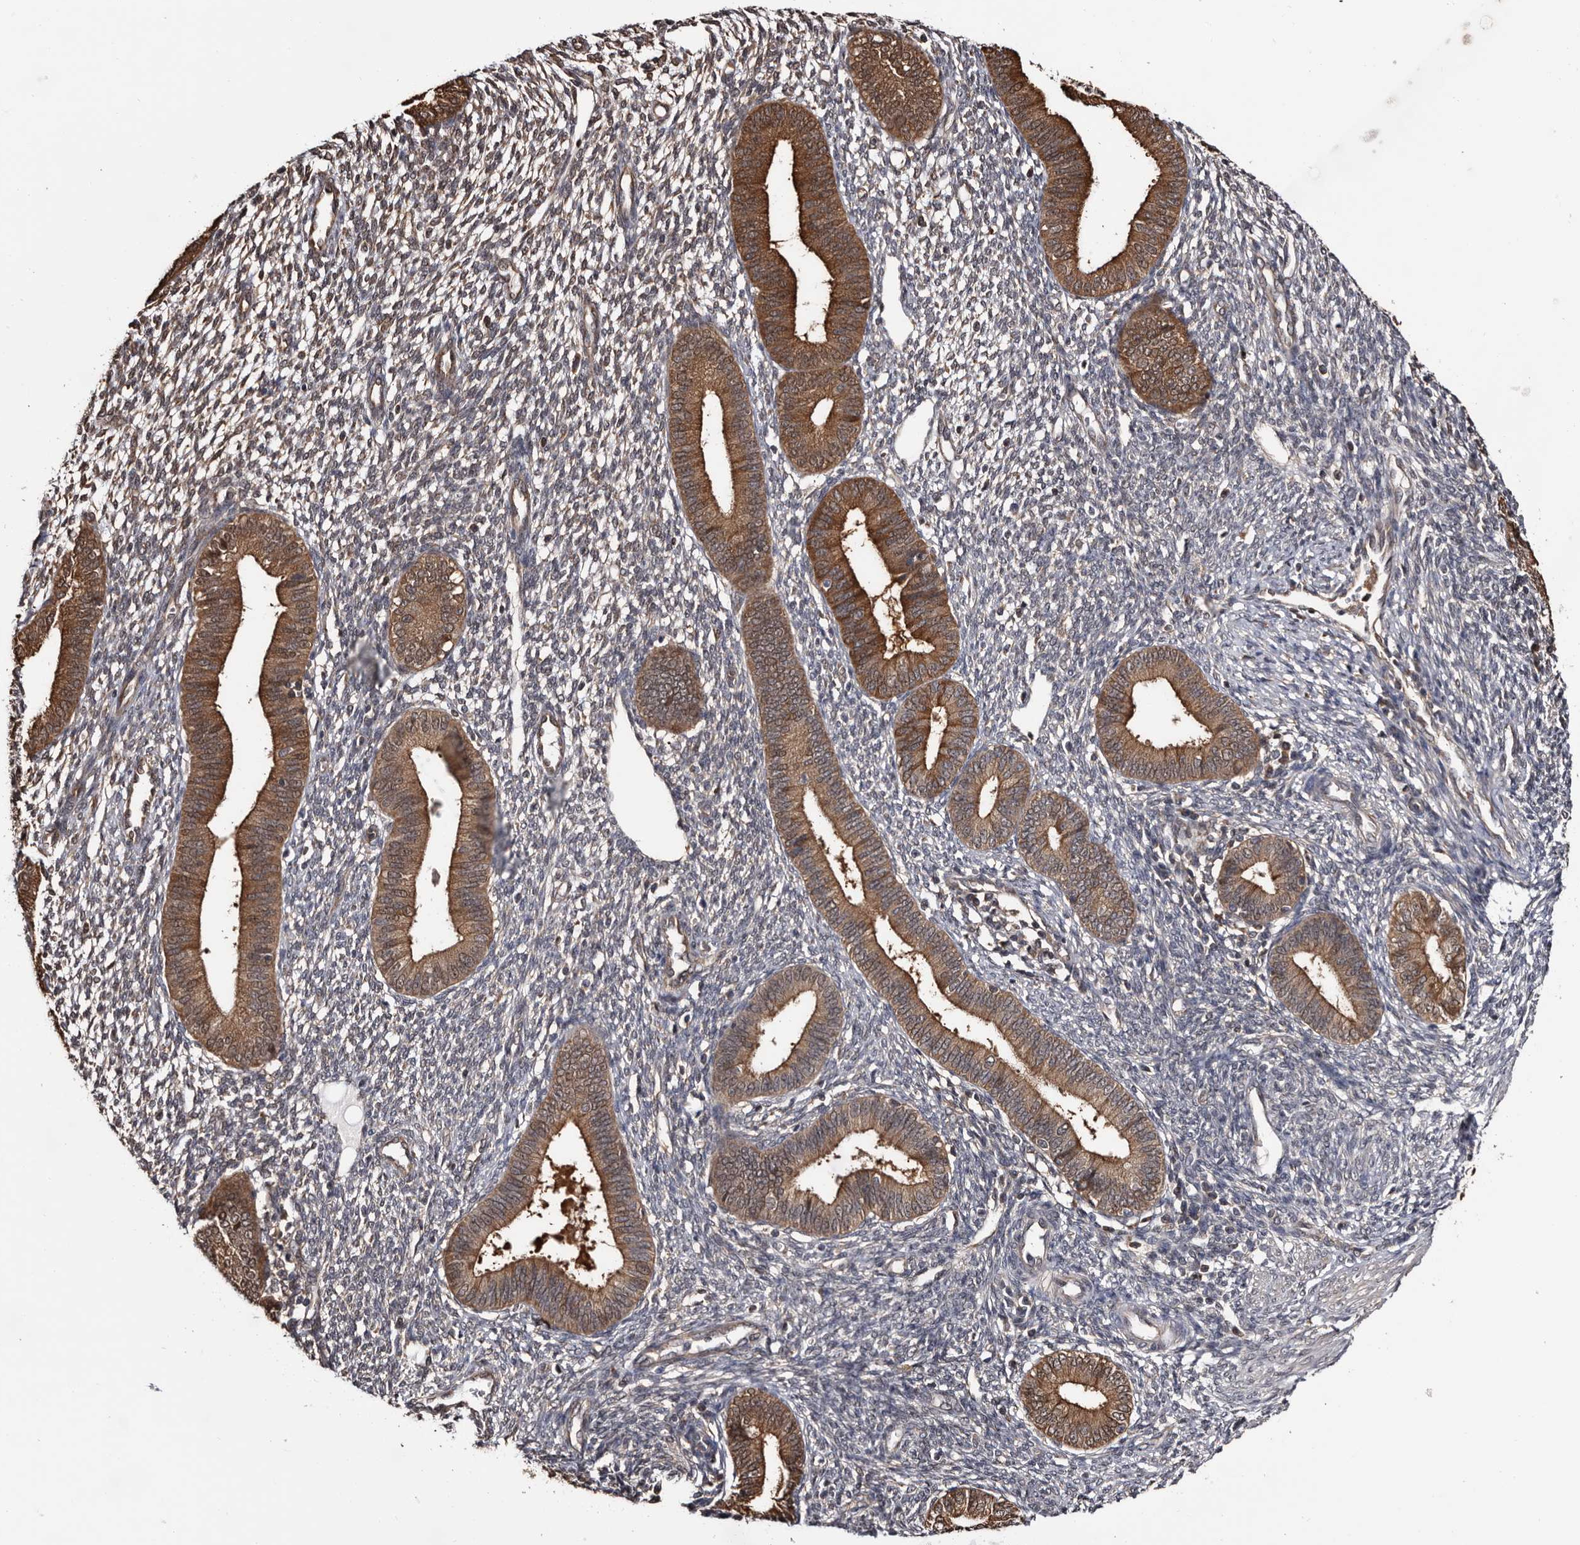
{"staining": {"intensity": "weak", "quantity": "25%-75%", "location": "cytoplasmic/membranous"}, "tissue": "endometrium", "cell_type": "Cells in endometrial stroma", "image_type": "normal", "snomed": [{"axis": "morphology", "description": "Normal tissue, NOS"}, {"axis": "topography", "description": "Endometrium"}], "caption": "A photomicrograph showing weak cytoplasmic/membranous staining in about 25%-75% of cells in endometrial stroma in normal endometrium, as visualized by brown immunohistochemical staining.", "gene": "TTI2", "patient": {"sex": "female", "age": 46}}